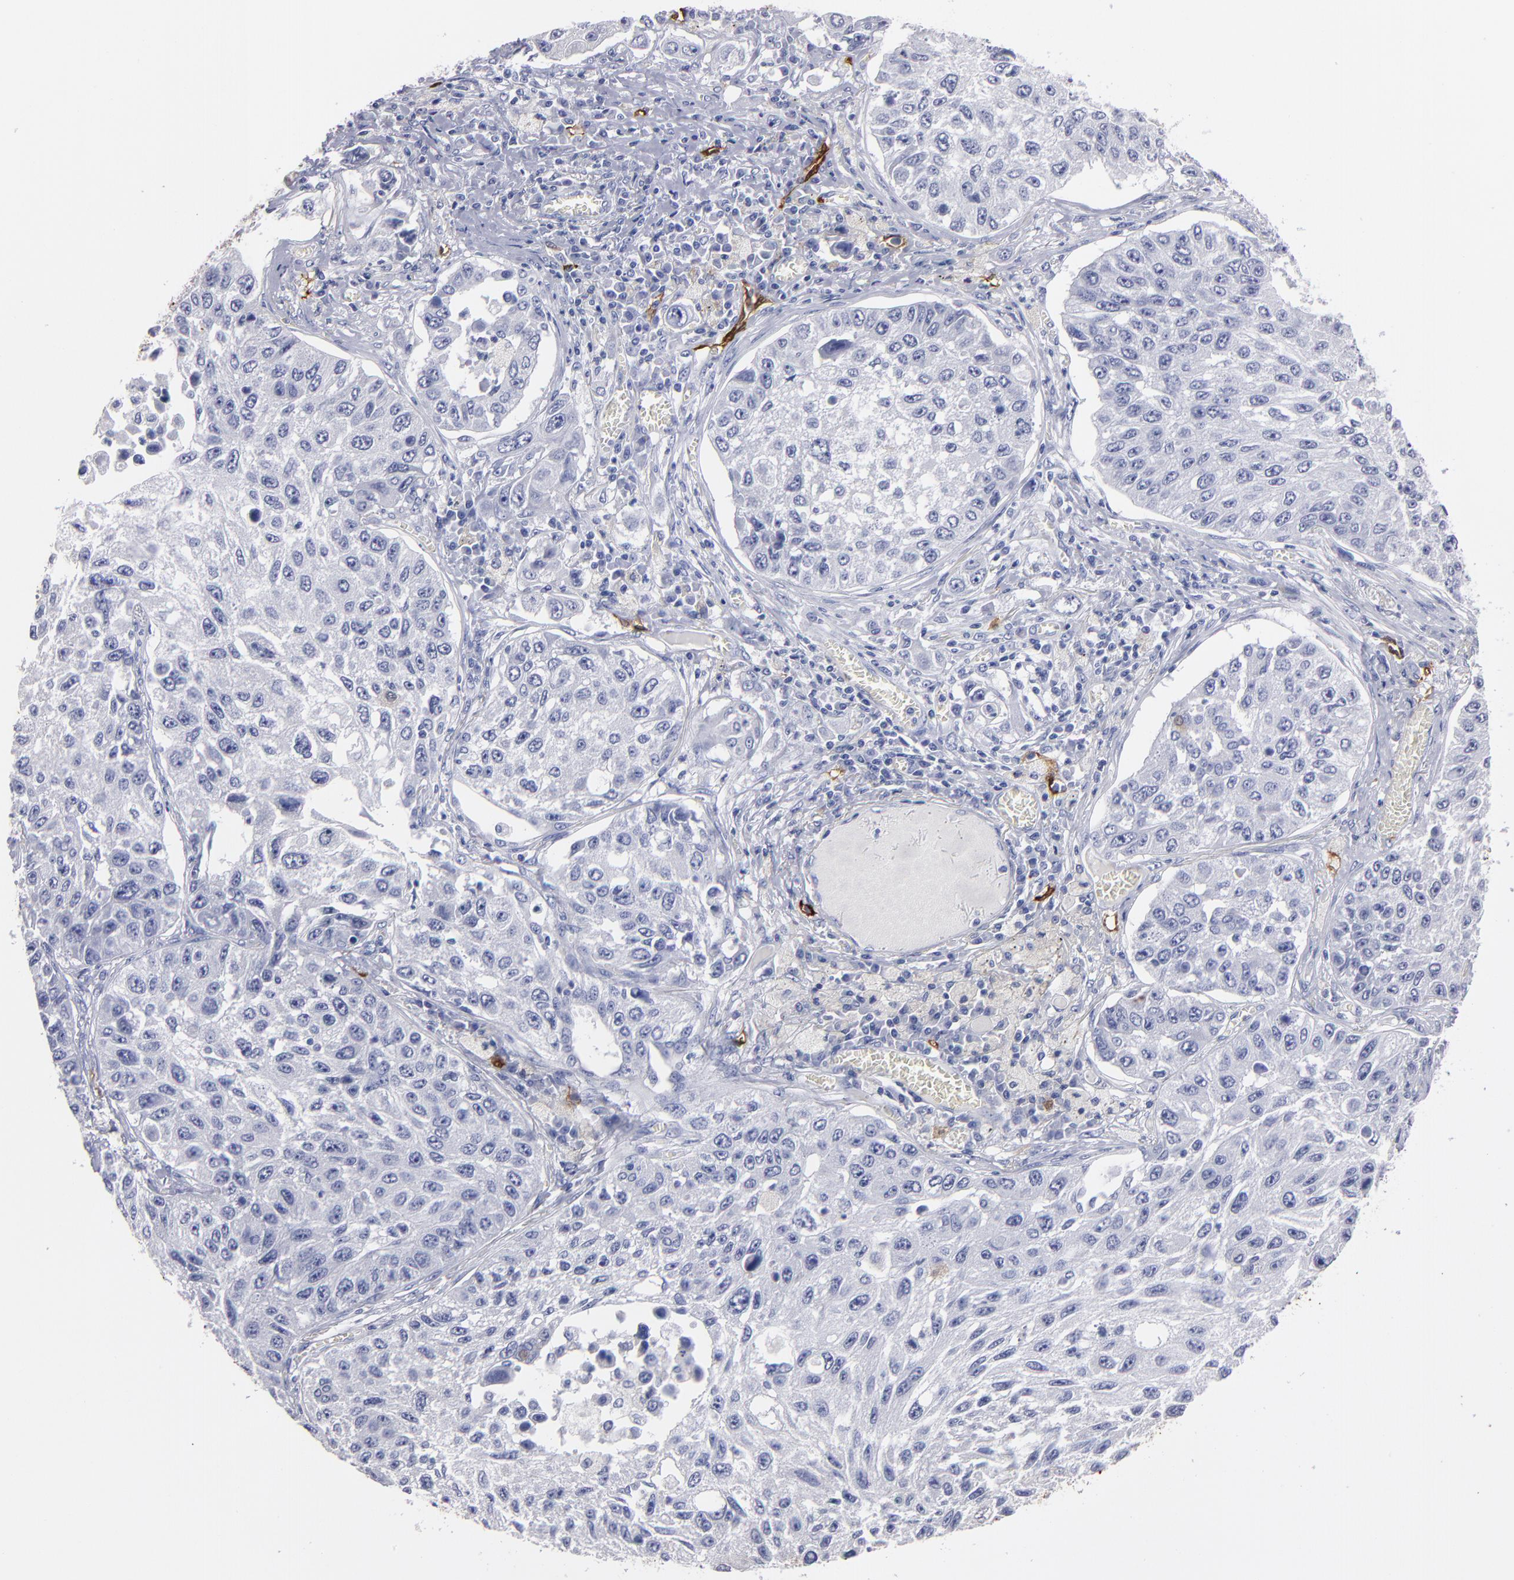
{"staining": {"intensity": "negative", "quantity": "none", "location": "none"}, "tissue": "lung cancer", "cell_type": "Tumor cells", "image_type": "cancer", "snomed": [{"axis": "morphology", "description": "Squamous cell carcinoma, NOS"}, {"axis": "topography", "description": "Lung"}], "caption": "This is an immunohistochemistry photomicrograph of human lung squamous cell carcinoma. There is no positivity in tumor cells.", "gene": "FABP4", "patient": {"sex": "male", "age": 71}}